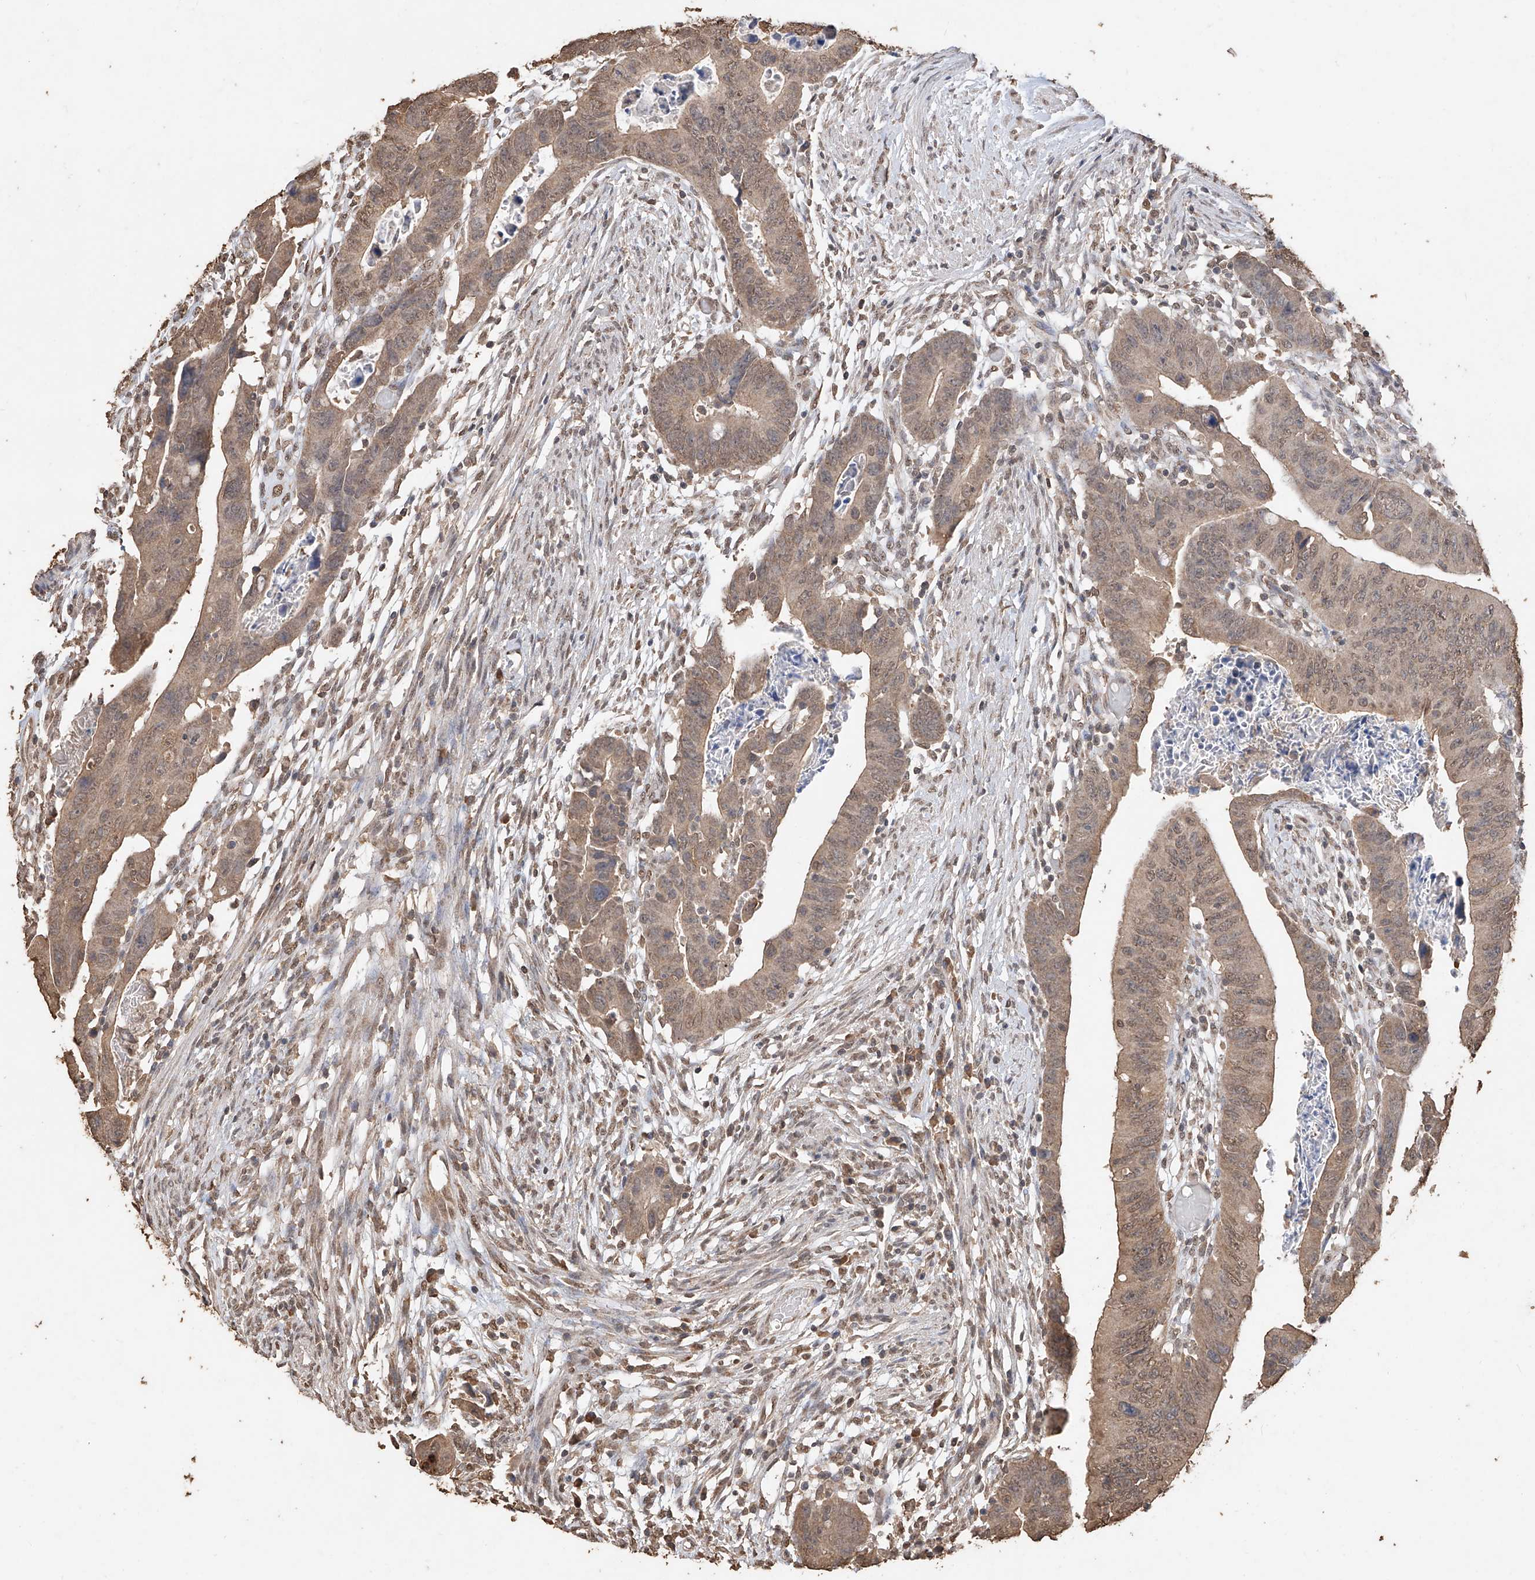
{"staining": {"intensity": "moderate", "quantity": ">75%", "location": "cytoplasmic/membranous,nuclear"}, "tissue": "colorectal cancer", "cell_type": "Tumor cells", "image_type": "cancer", "snomed": [{"axis": "morphology", "description": "Adenocarcinoma, NOS"}, {"axis": "topography", "description": "Rectum"}], "caption": "The photomicrograph demonstrates a brown stain indicating the presence of a protein in the cytoplasmic/membranous and nuclear of tumor cells in colorectal cancer. (brown staining indicates protein expression, while blue staining denotes nuclei).", "gene": "ELOVL1", "patient": {"sex": "female", "age": 65}}